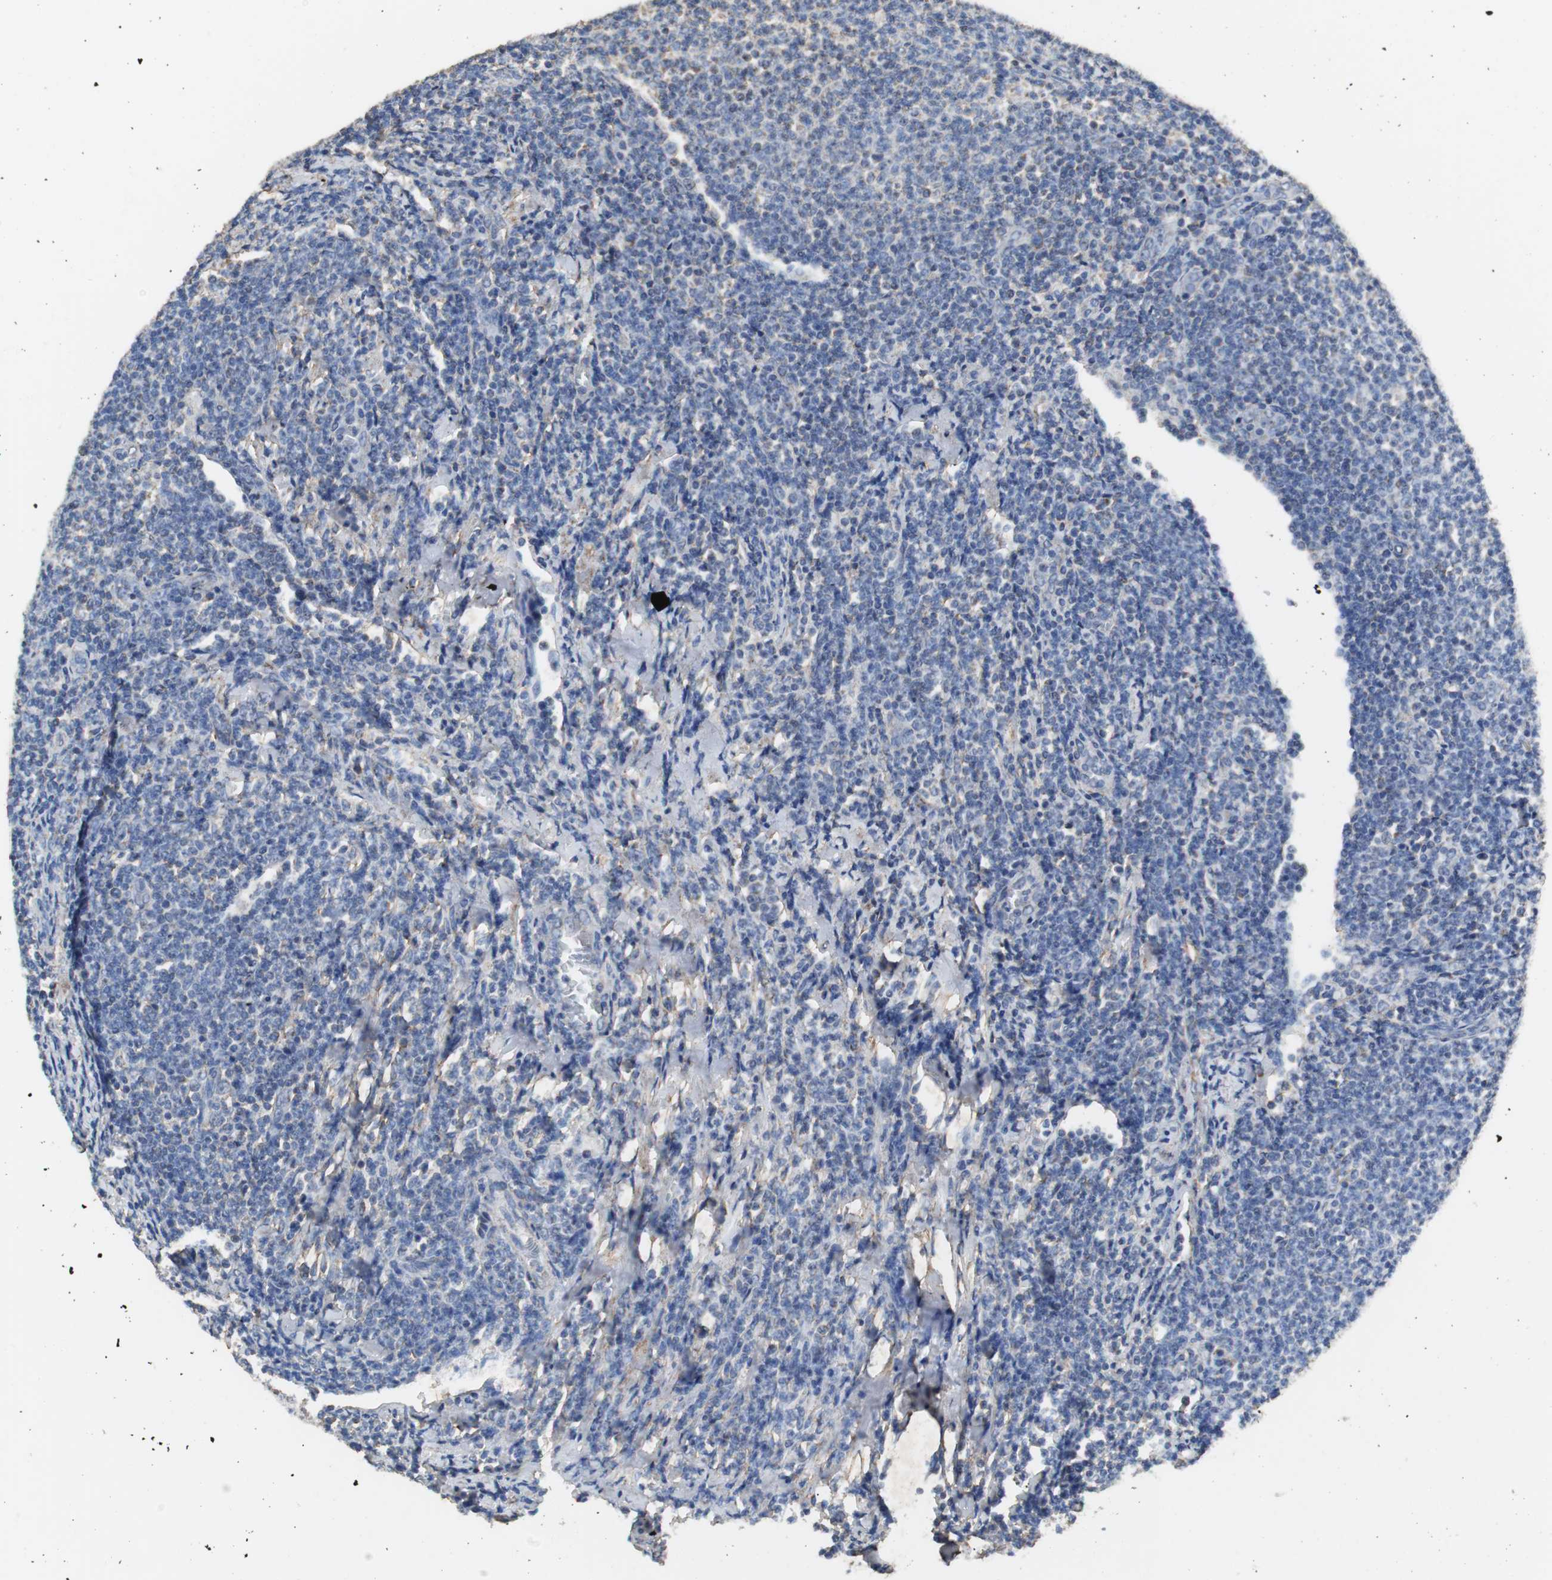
{"staining": {"intensity": "negative", "quantity": "none", "location": "none"}, "tissue": "lymphoma", "cell_type": "Tumor cells", "image_type": "cancer", "snomed": [{"axis": "morphology", "description": "Malignant lymphoma, non-Hodgkin's type, Low grade"}, {"axis": "topography", "description": "Lymph node"}], "caption": "This is an immunohistochemistry image of human lymphoma. There is no positivity in tumor cells.", "gene": "NNT", "patient": {"sex": "male", "age": 66}}